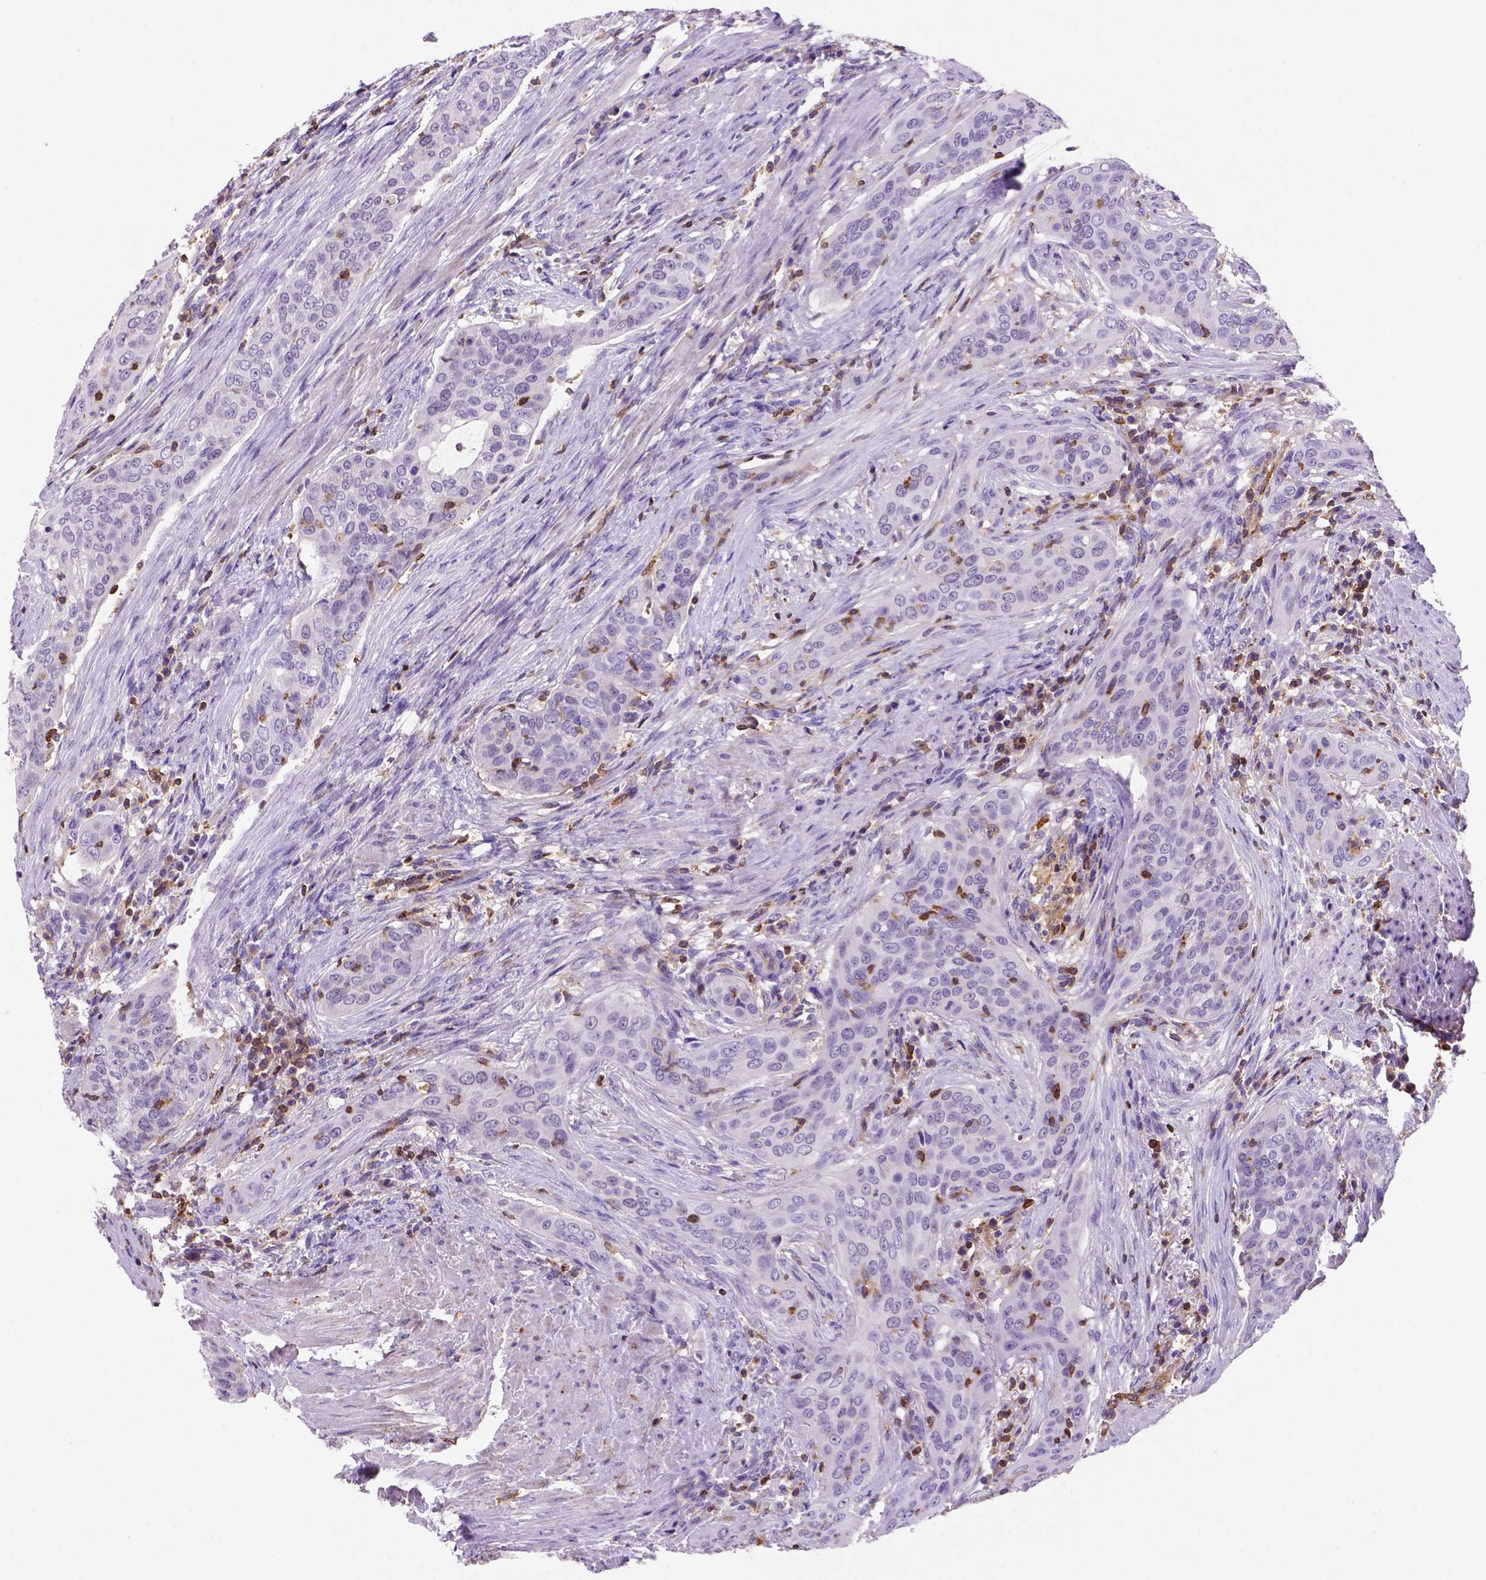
{"staining": {"intensity": "negative", "quantity": "none", "location": "none"}, "tissue": "urothelial cancer", "cell_type": "Tumor cells", "image_type": "cancer", "snomed": [{"axis": "morphology", "description": "Urothelial carcinoma, High grade"}, {"axis": "topography", "description": "Urinary bladder"}], "caption": "Tumor cells are negative for brown protein staining in urothelial cancer. The staining was performed using DAB to visualize the protein expression in brown, while the nuclei were stained in blue with hematoxylin (Magnification: 20x).", "gene": "INPP5D", "patient": {"sex": "male", "age": 82}}